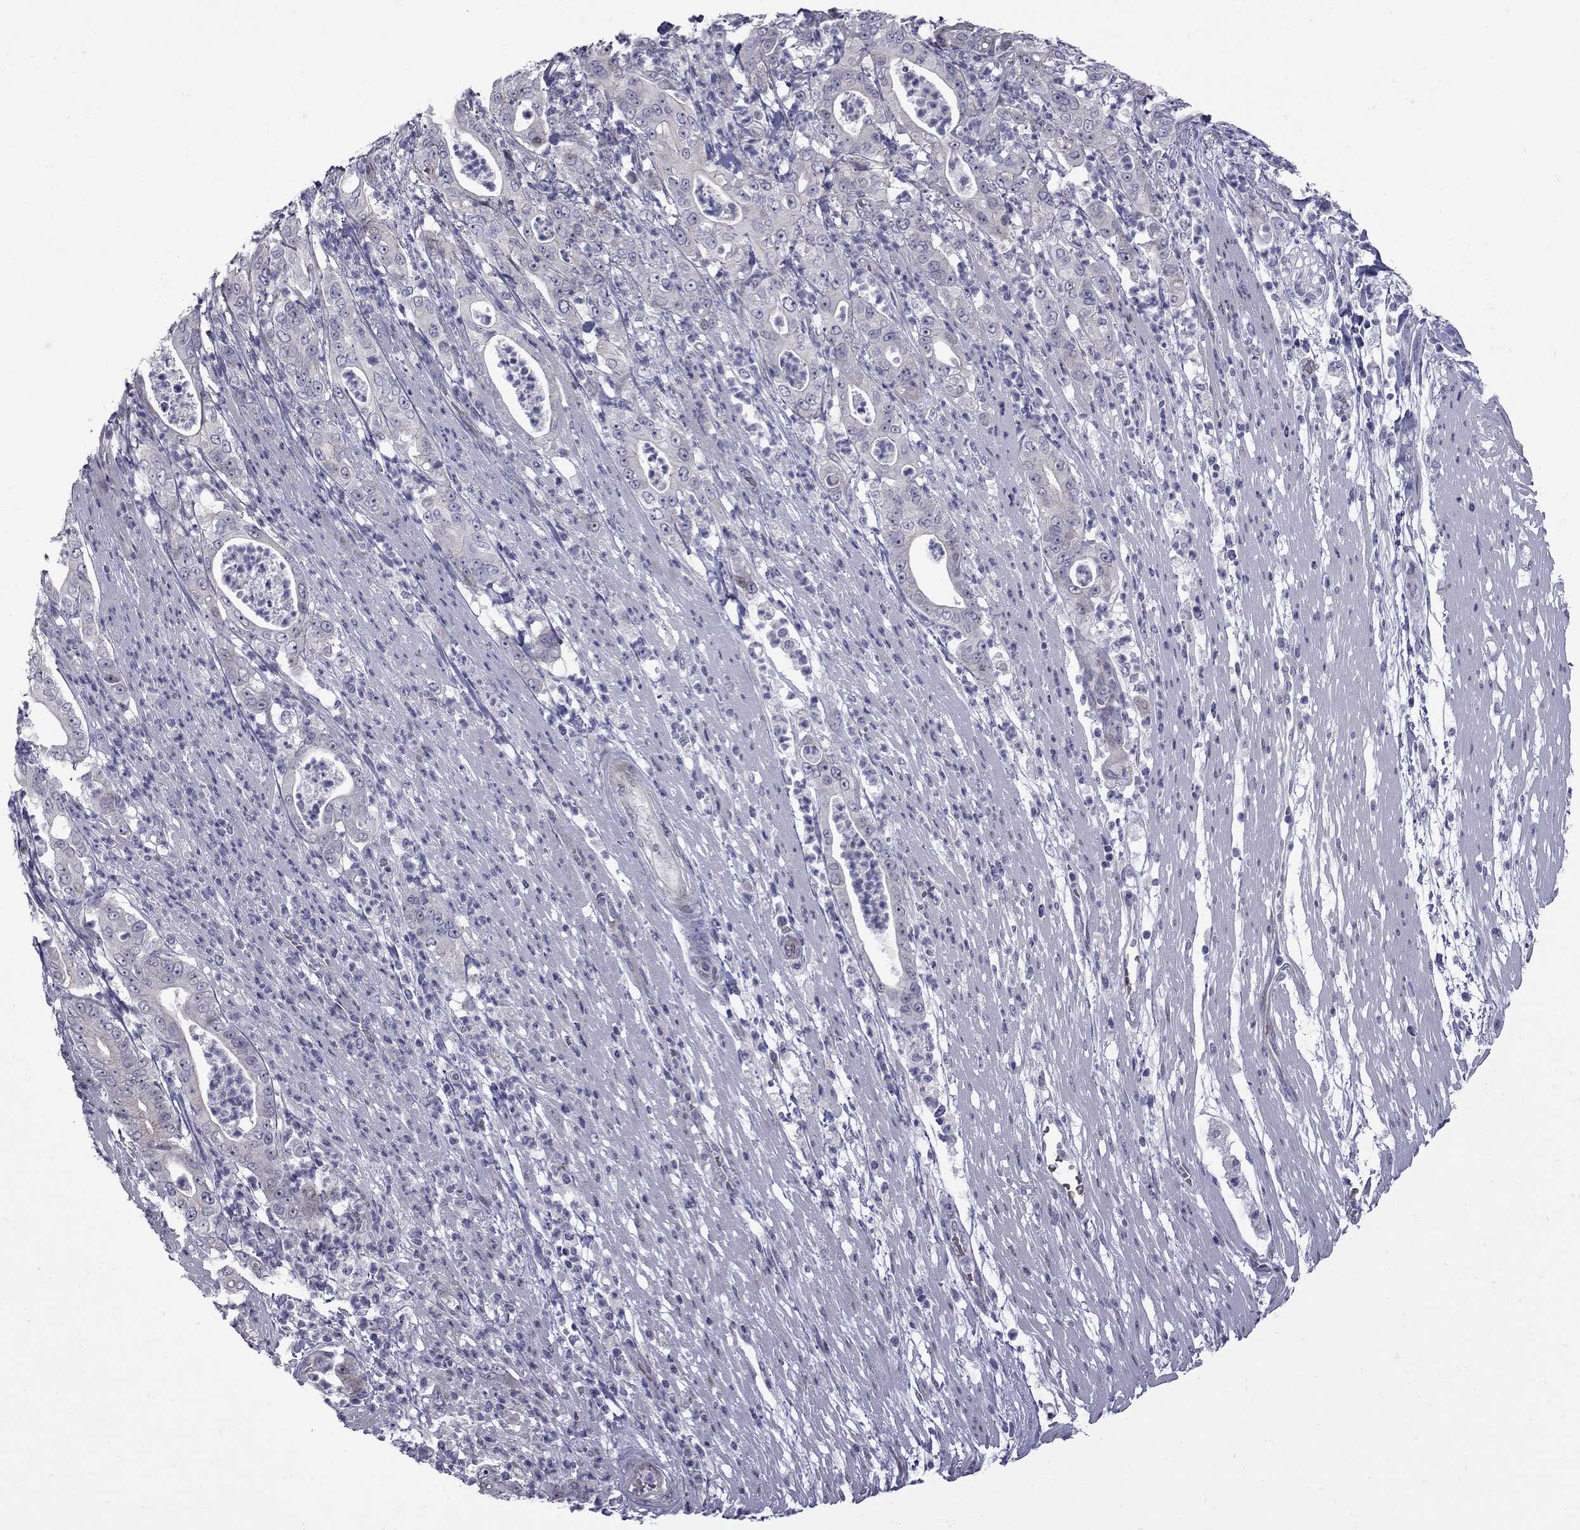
{"staining": {"intensity": "negative", "quantity": "none", "location": "none"}, "tissue": "pancreatic cancer", "cell_type": "Tumor cells", "image_type": "cancer", "snomed": [{"axis": "morphology", "description": "Adenocarcinoma, NOS"}, {"axis": "topography", "description": "Pancreas"}], "caption": "Protein analysis of pancreatic adenocarcinoma demonstrates no significant positivity in tumor cells.", "gene": "NRARP", "patient": {"sex": "male", "age": 71}}